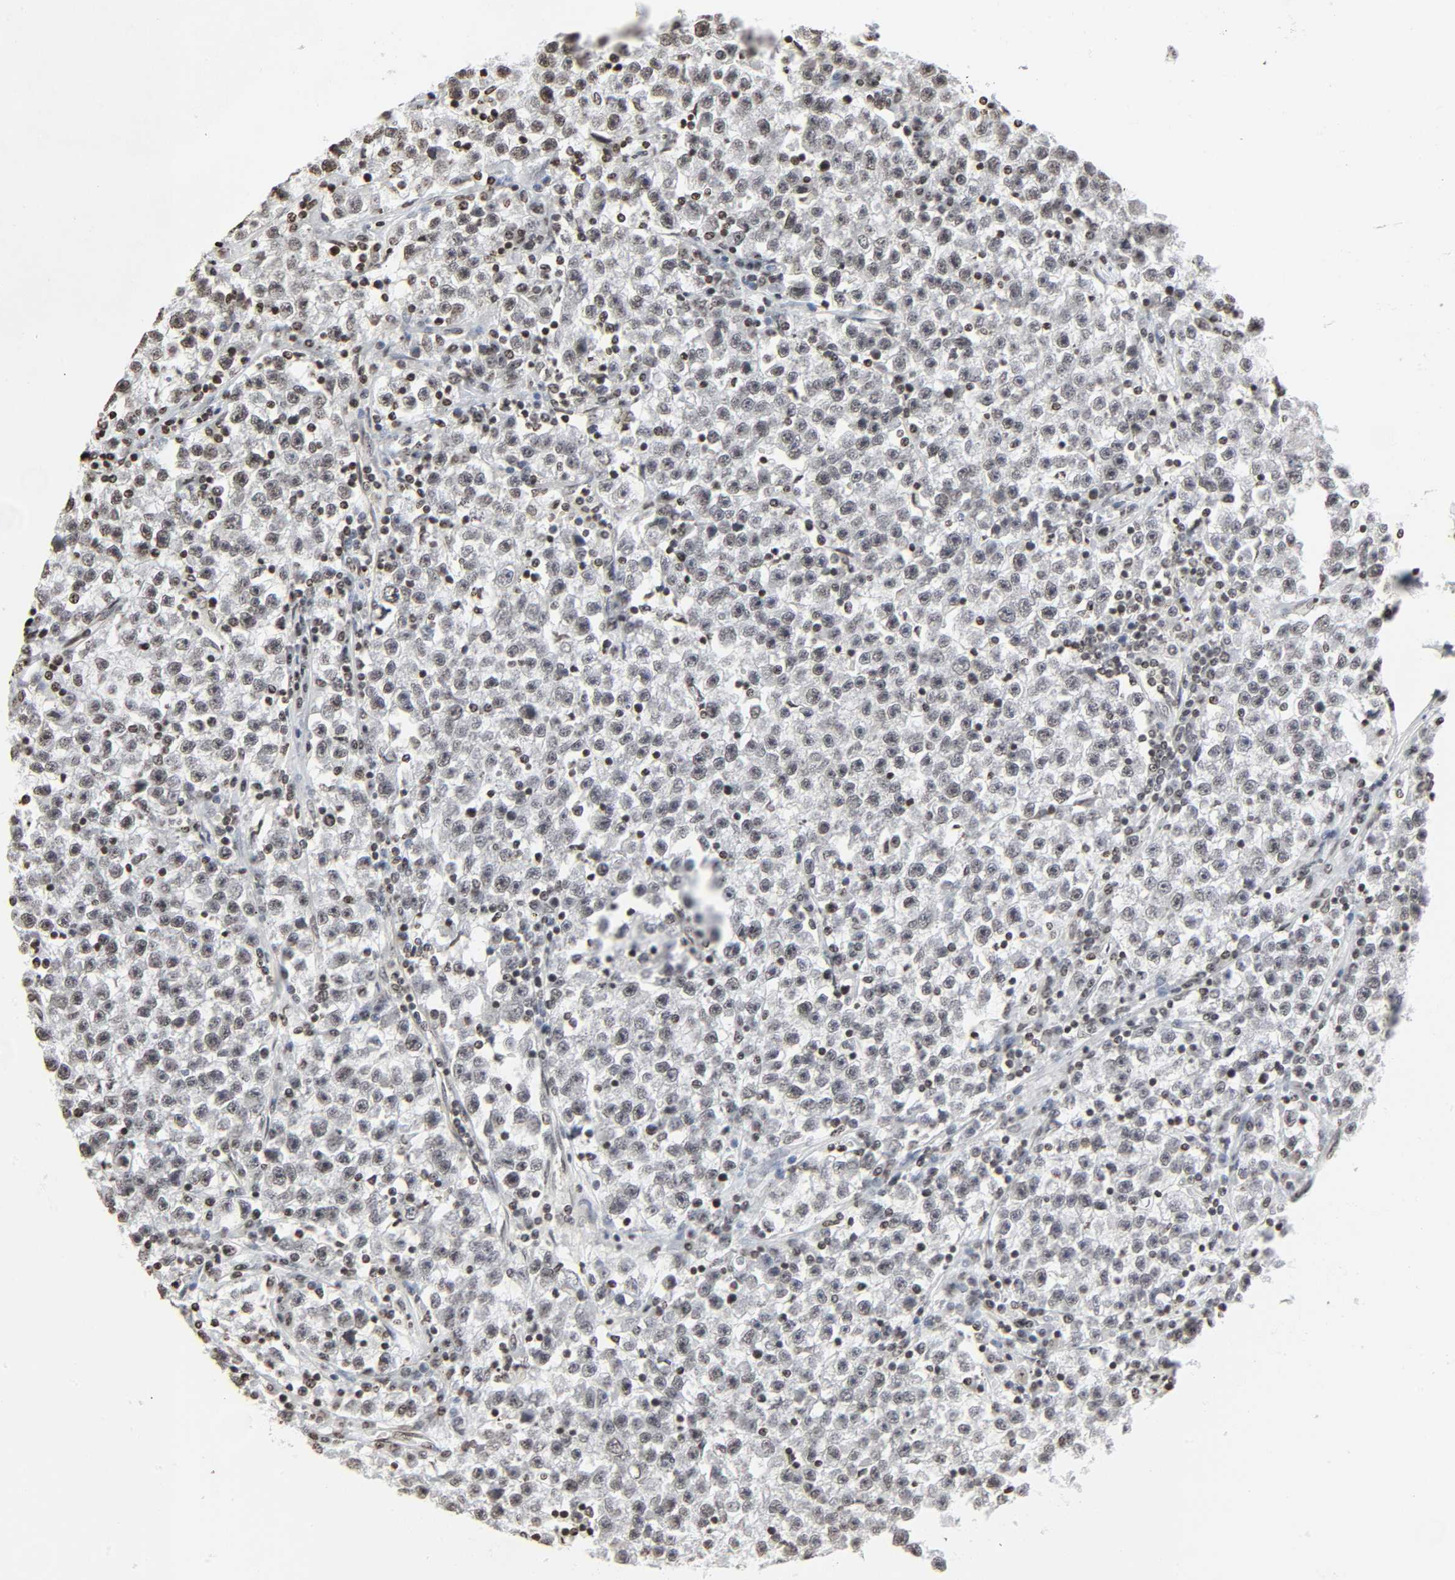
{"staining": {"intensity": "weak", "quantity": ">75%", "location": "nuclear"}, "tissue": "testis cancer", "cell_type": "Tumor cells", "image_type": "cancer", "snomed": [{"axis": "morphology", "description": "Seminoma, NOS"}, {"axis": "topography", "description": "Testis"}], "caption": "Immunohistochemical staining of testis cancer (seminoma) reveals low levels of weak nuclear expression in approximately >75% of tumor cells.", "gene": "ELAVL1", "patient": {"sex": "male", "age": 22}}